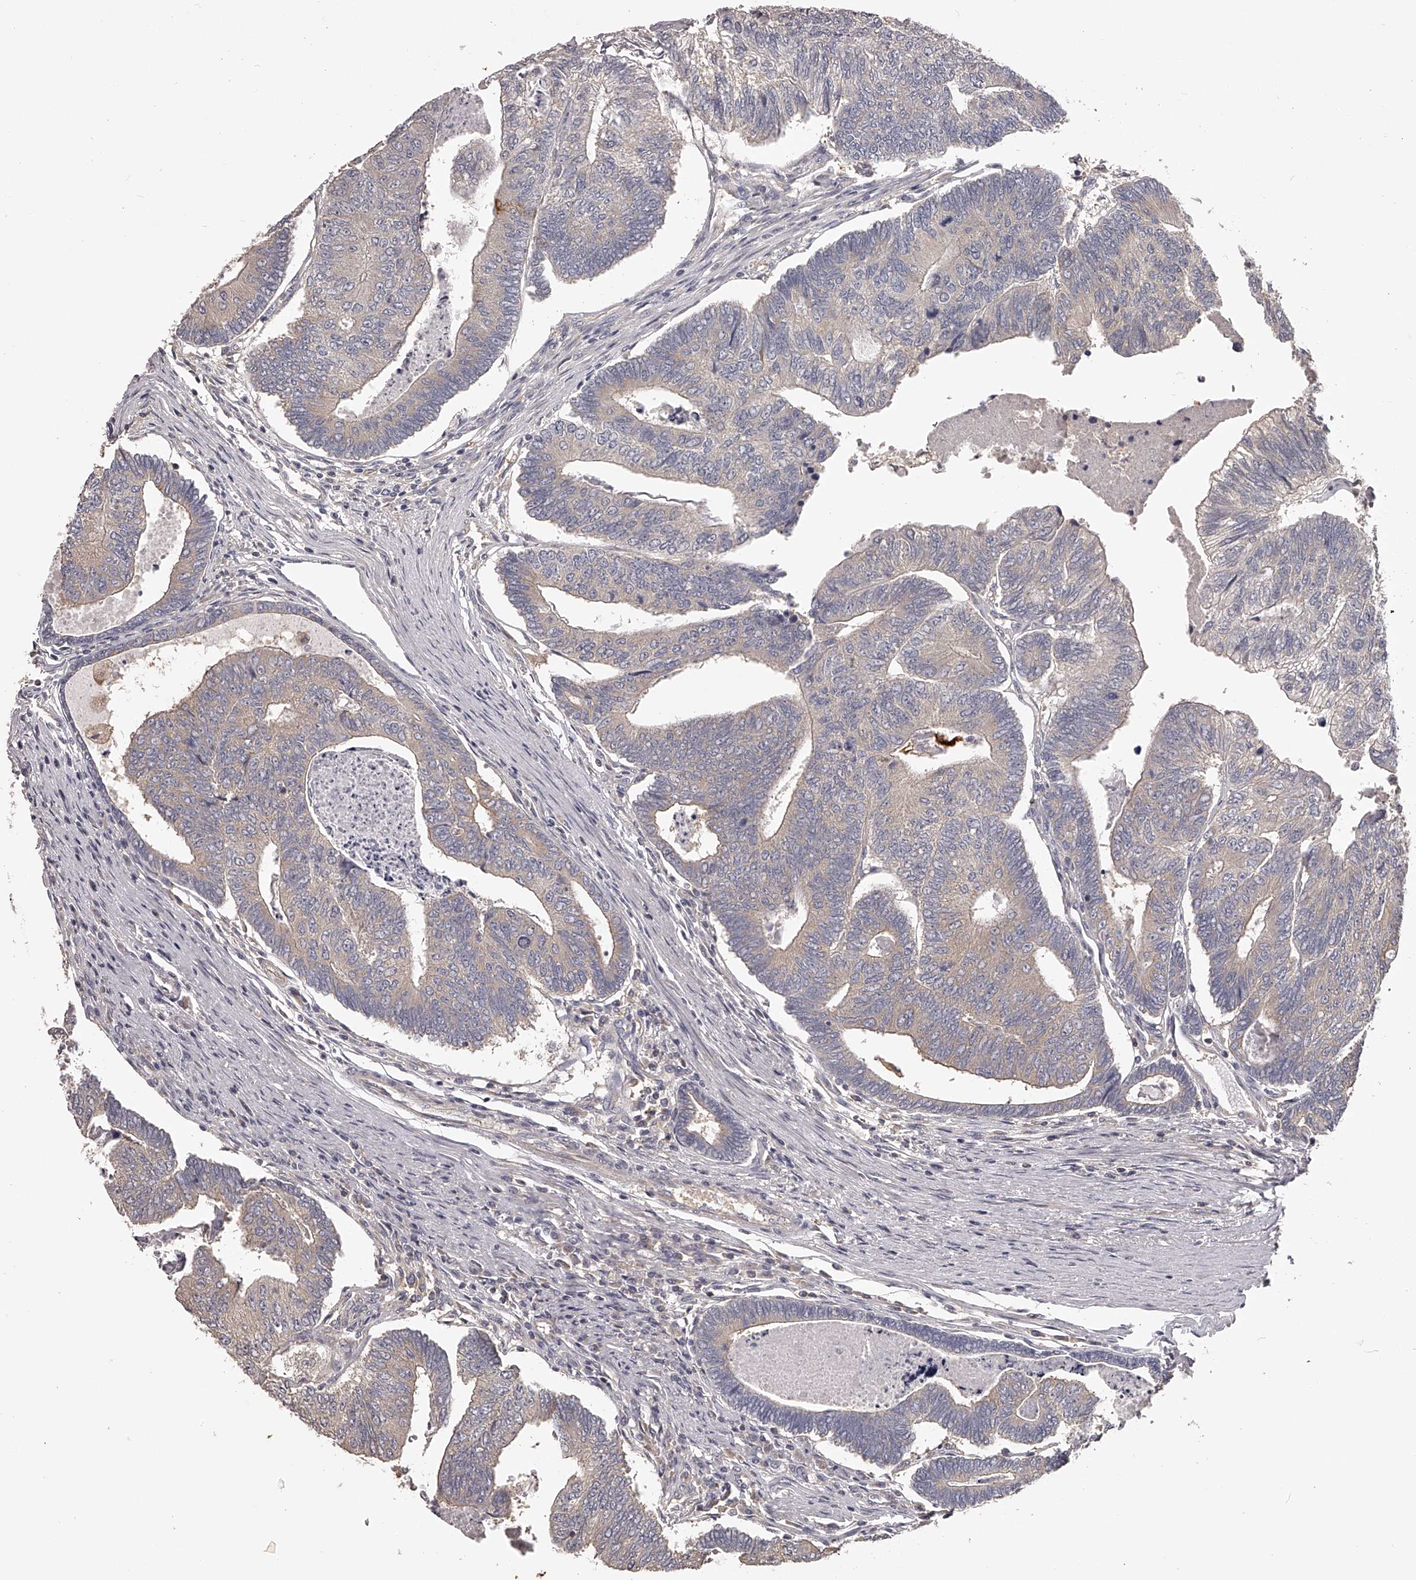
{"staining": {"intensity": "weak", "quantity": "<25%", "location": "cytoplasmic/membranous"}, "tissue": "colorectal cancer", "cell_type": "Tumor cells", "image_type": "cancer", "snomed": [{"axis": "morphology", "description": "Adenocarcinoma, NOS"}, {"axis": "topography", "description": "Colon"}], "caption": "DAB (3,3'-diaminobenzidine) immunohistochemical staining of colorectal cancer (adenocarcinoma) displays no significant staining in tumor cells.", "gene": "TNN", "patient": {"sex": "female", "age": 67}}